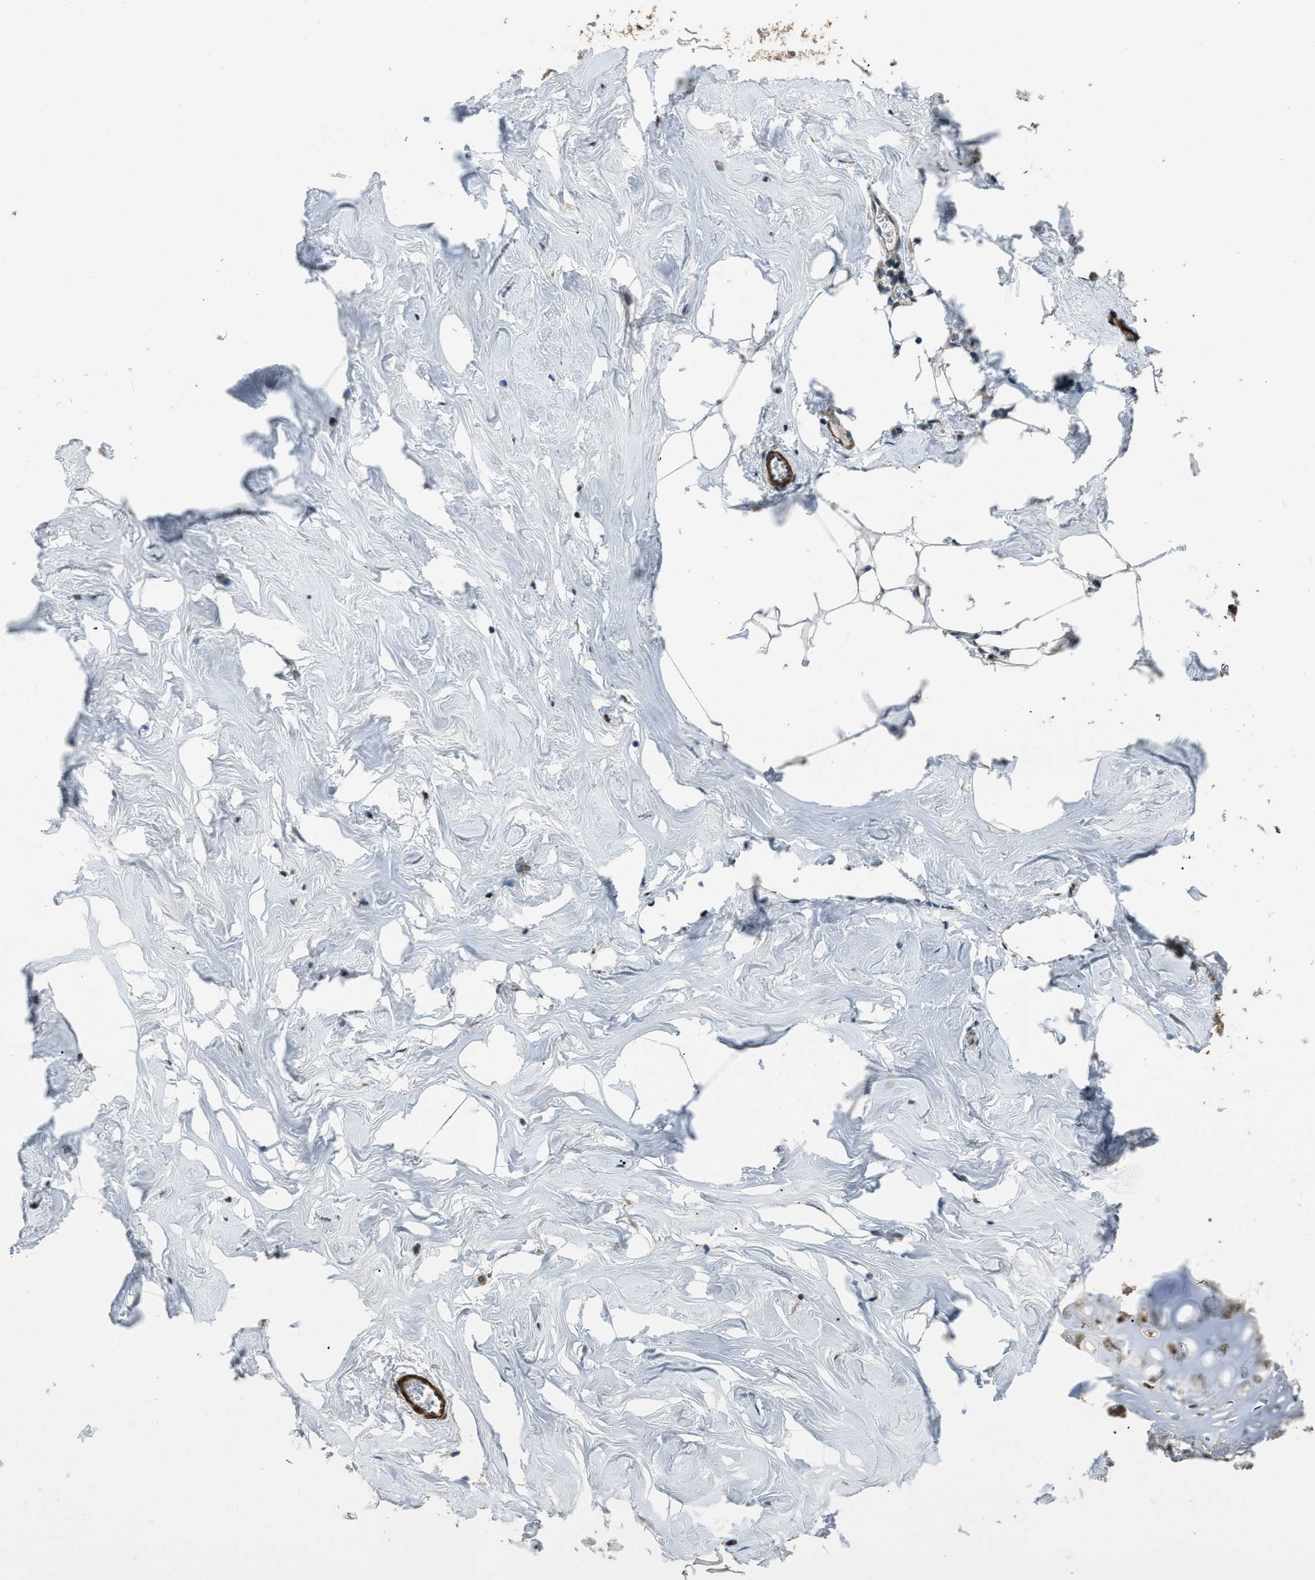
{"staining": {"intensity": "weak", "quantity": ">75%", "location": "cytoplasmic/membranous"}, "tissue": "adipose tissue", "cell_type": "Adipocytes", "image_type": "normal", "snomed": [{"axis": "morphology", "description": "Normal tissue, NOS"}, {"axis": "morphology", "description": "Fibrosis, NOS"}, {"axis": "topography", "description": "Breast"}, {"axis": "topography", "description": "Adipose tissue"}], "caption": "Approximately >75% of adipocytes in normal adipose tissue display weak cytoplasmic/membranous protein expression as visualized by brown immunohistochemical staining.", "gene": "NUDCD3", "patient": {"sex": "female", "age": 39}}